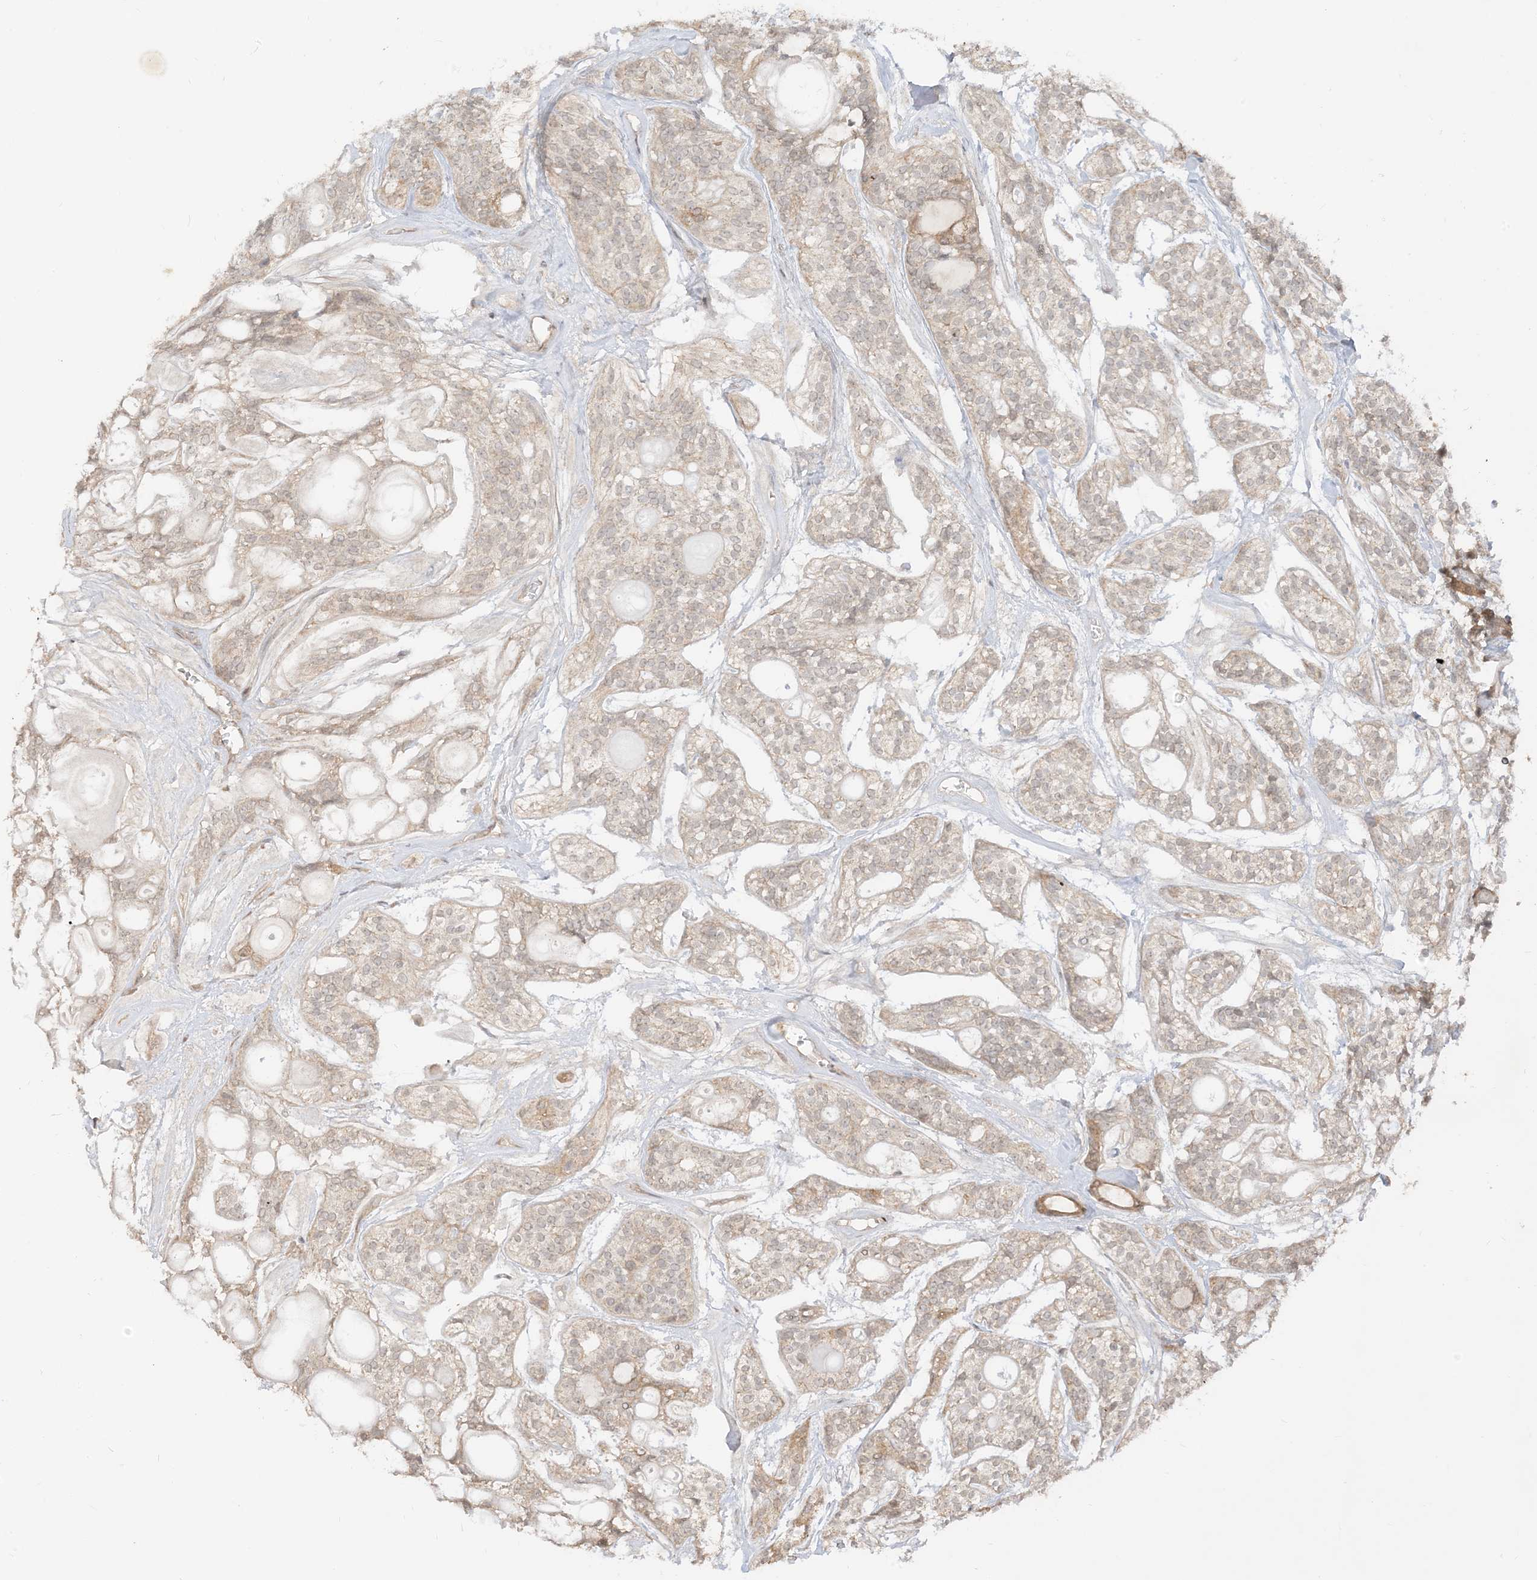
{"staining": {"intensity": "weak", "quantity": "<25%", "location": "cytoplasmic/membranous"}, "tissue": "head and neck cancer", "cell_type": "Tumor cells", "image_type": "cancer", "snomed": [{"axis": "morphology", "description": "Adenocarcinoma, NOS"}, {"axis": "topography", "description": "Head-Neck"}], "caption": "This is an immunohistochemistry photomicrograph of adenocarcinoma (head and neck). There is no staining in tumor cells.", "gene": "TBCC", "patient": {"sex": "male", "age": 66}}